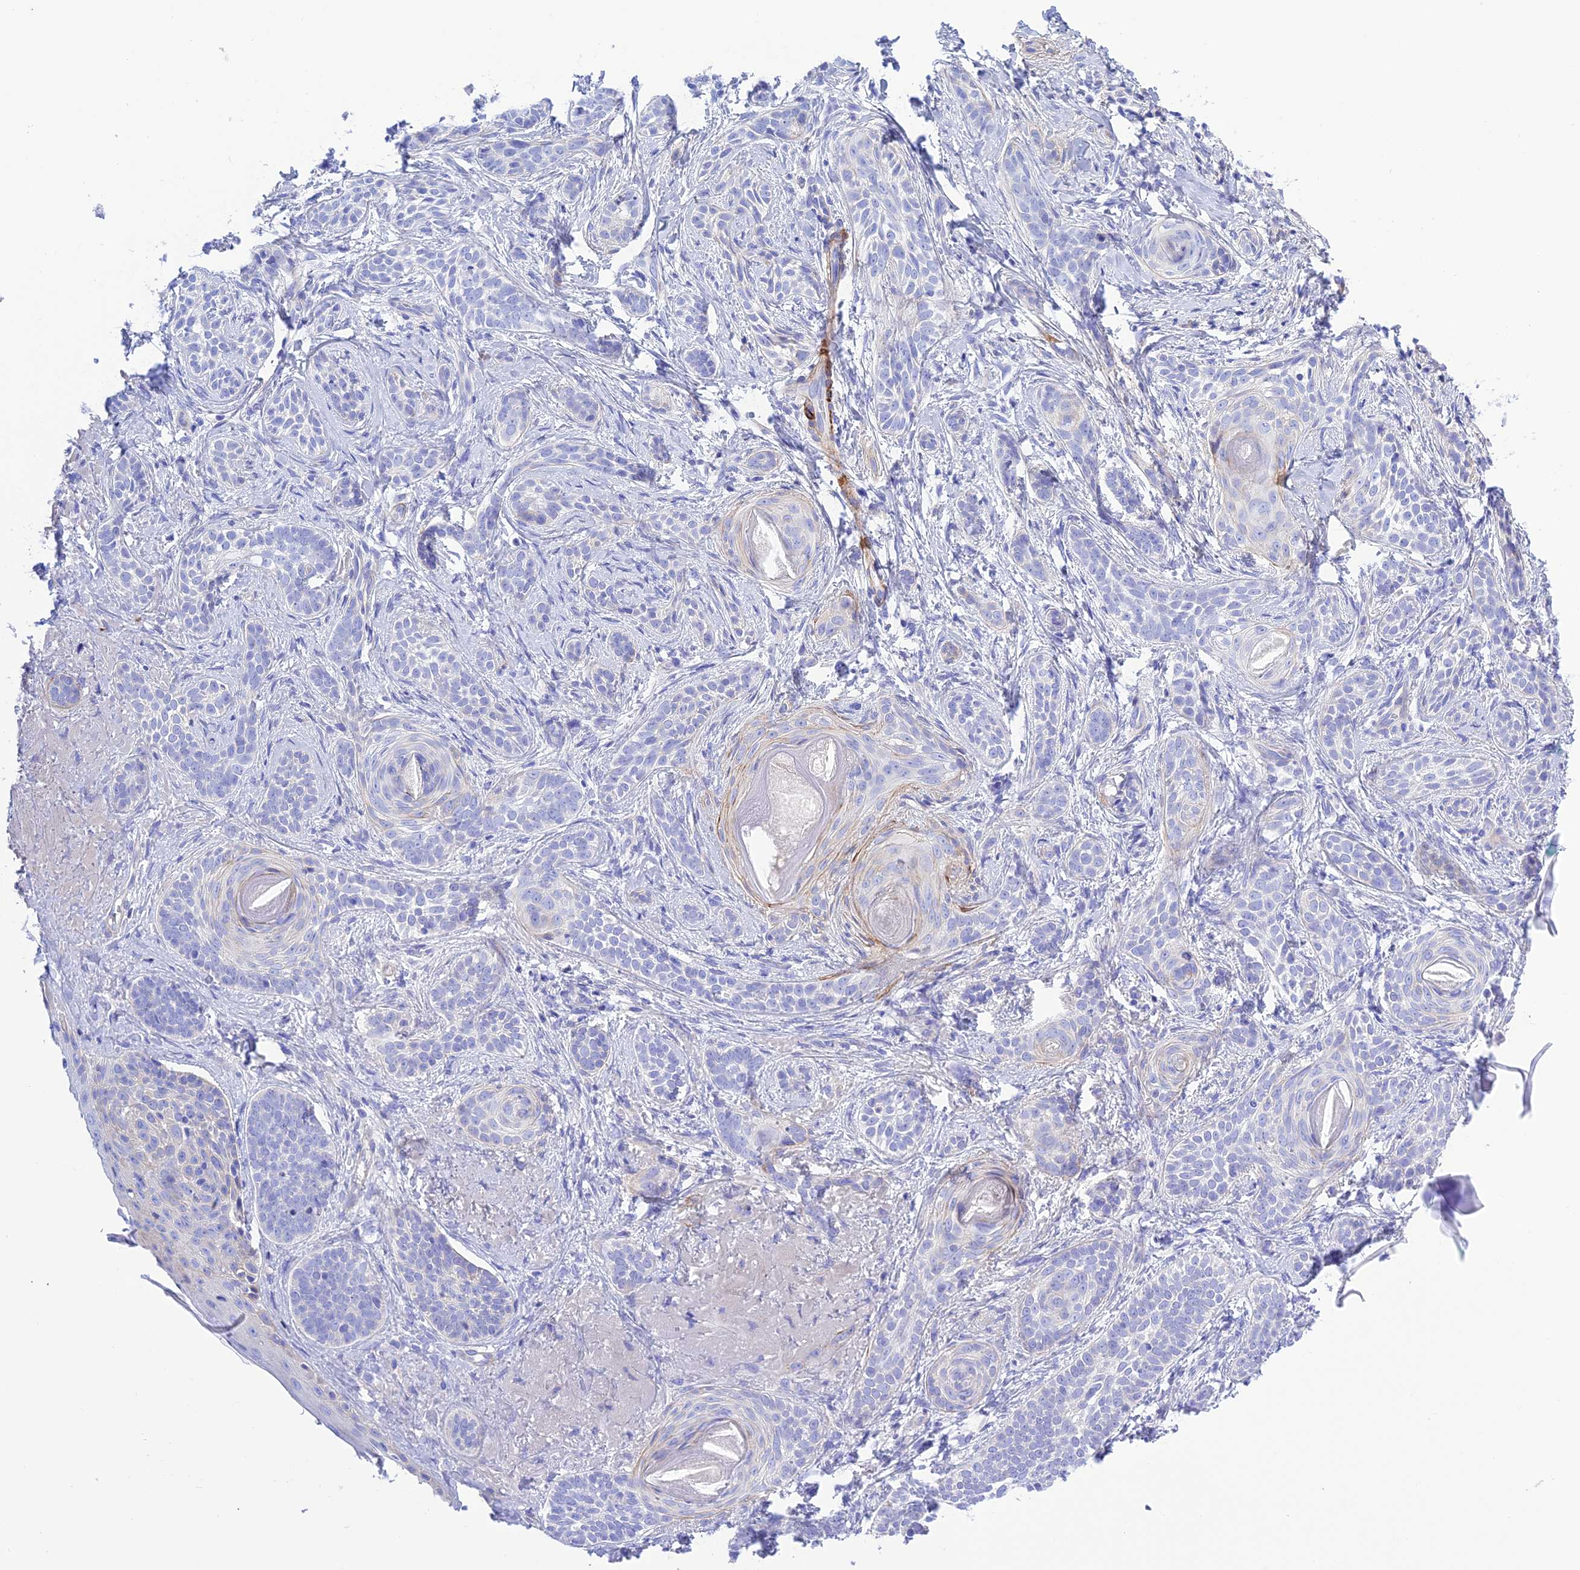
{"staining": {"intensity": "negative", "quantity": "none", "location": "none"}, "tissue": "skin cancer", "cell_type": "Tumor cells", "image_type": "cancer", "snomed": [{"axis": "morphology", "description": "Basal cell carcinoma"}, {"axis": "topography", "description": "Skin"}], "caption": "Tumor cells show no significant staining in skin basal cell carcinoma.", "gene": "FRA10AC1", "patient": {"sex": "male", "age": 71}}